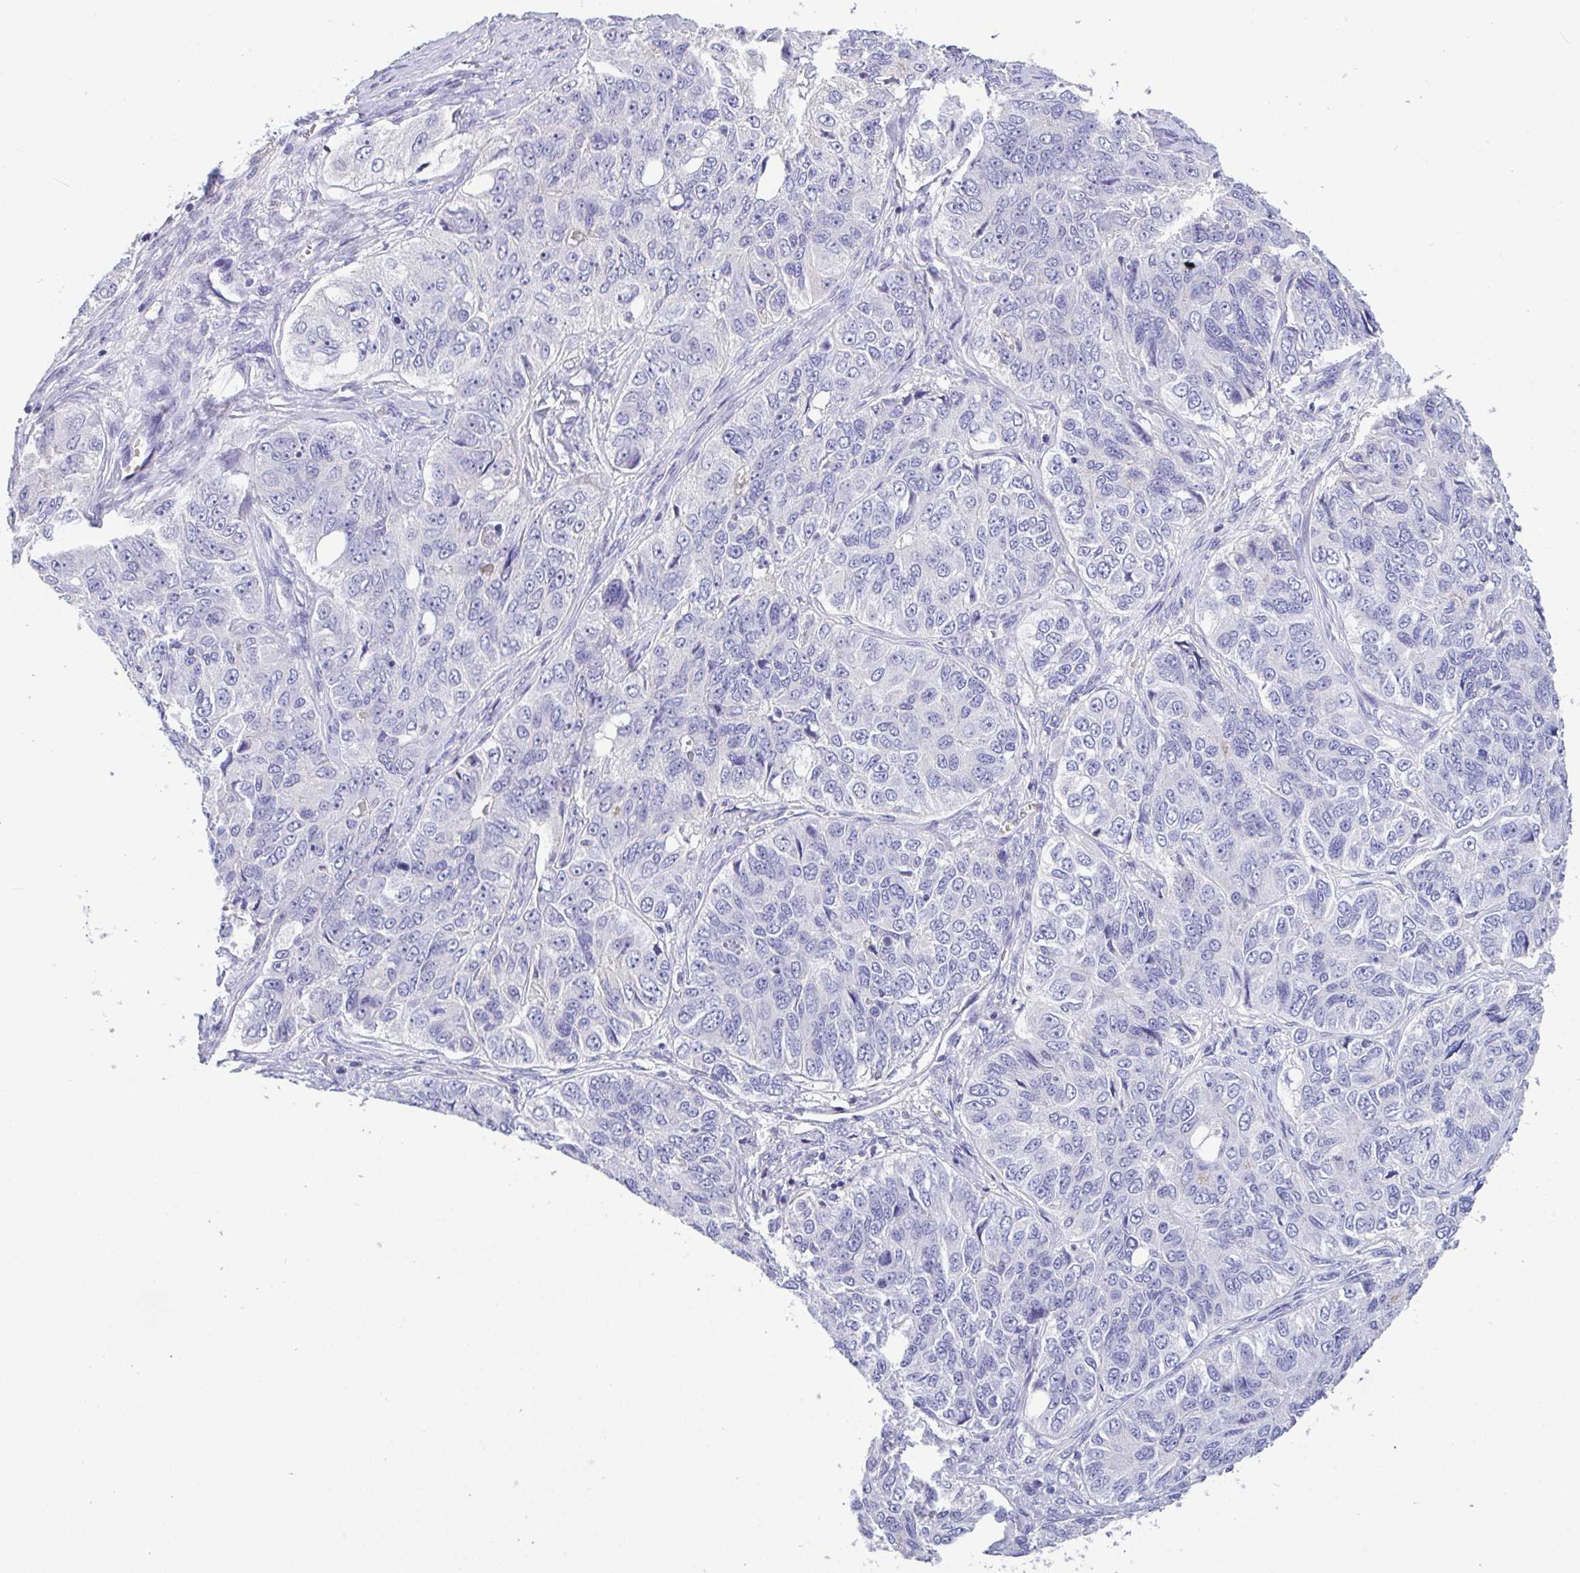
{"staining": {"intensity": "negative", "quantity": "none", "location": "none"}, "tissue": "ovarian cancer", "cell_type": "Tumor cells", "image_type": "cancer", "snomed": [{"axis": "morphology", "description": "Carcinoma, endometroid"}, {"axis": "topography", "description": "Ovary"}], "caption": "This is a image of immunohistochemistry staining of endometroid carcinoma (ovarian), which shows no staining in tumor cells.", "gene": "CA10", "patient": {"sex": "female", "age": 51}}